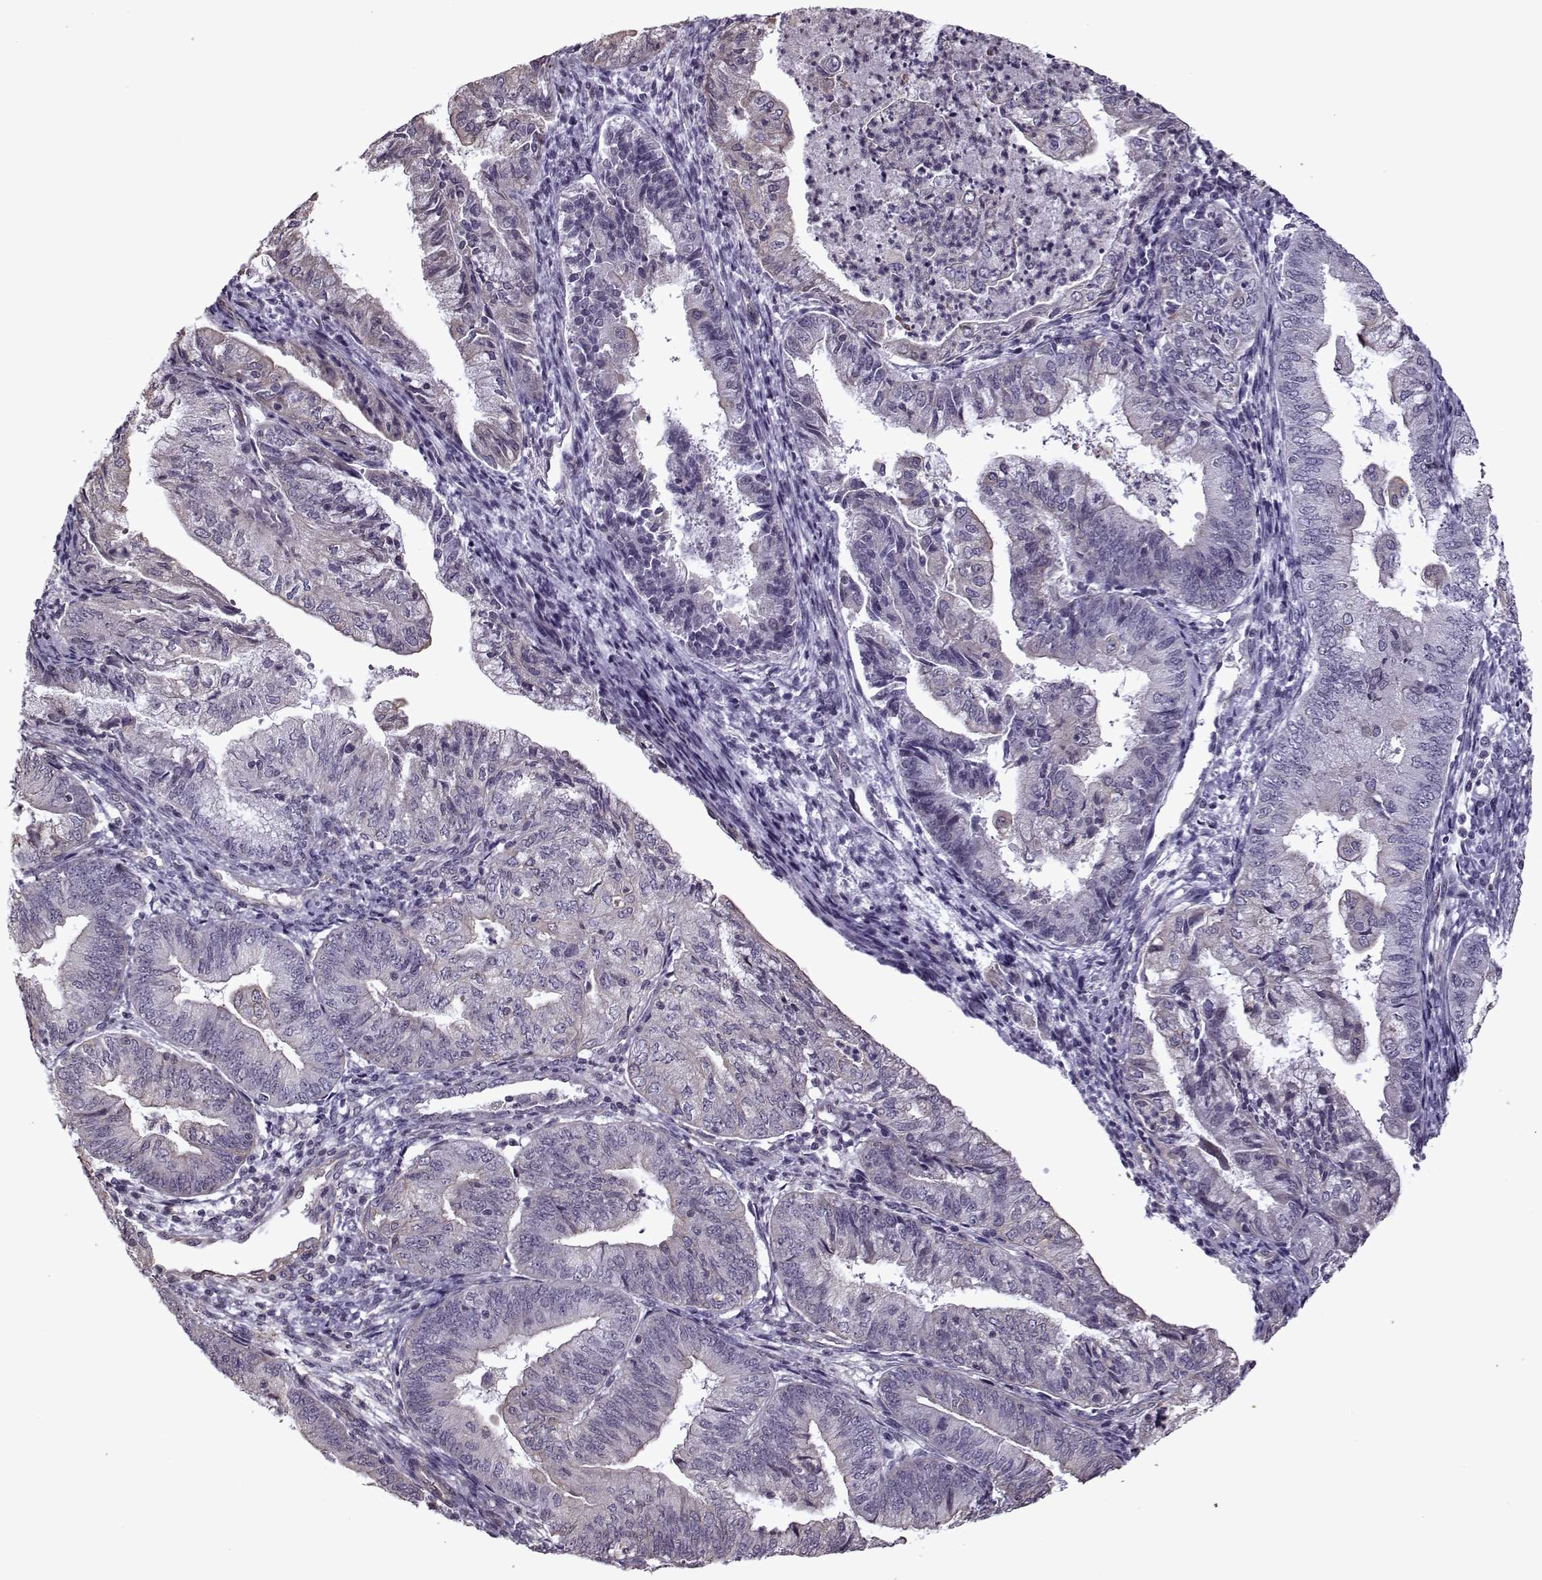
{"staining": {"intensity": "negative", "quantity": "none", "location": "none"}, "tissue": "endometrial cancer", "cell_type": "Tumor cells", "image_type": "cancer", "snomed": [{"axis": "morphology", "description": "Adenocarcinoma, NOS"}, {"axis": "topography", "description": "Endometrium"}], "caption": "Immunohistochemistry micrograph of neoplastic tissue: human endometrial cancer stained with DAB shows no significant protein expression in tumor cells. (DAB immunohistochemistry, high magnification).", "gene": "KRT9", "patient": {"sex": "female", "age": 55}}